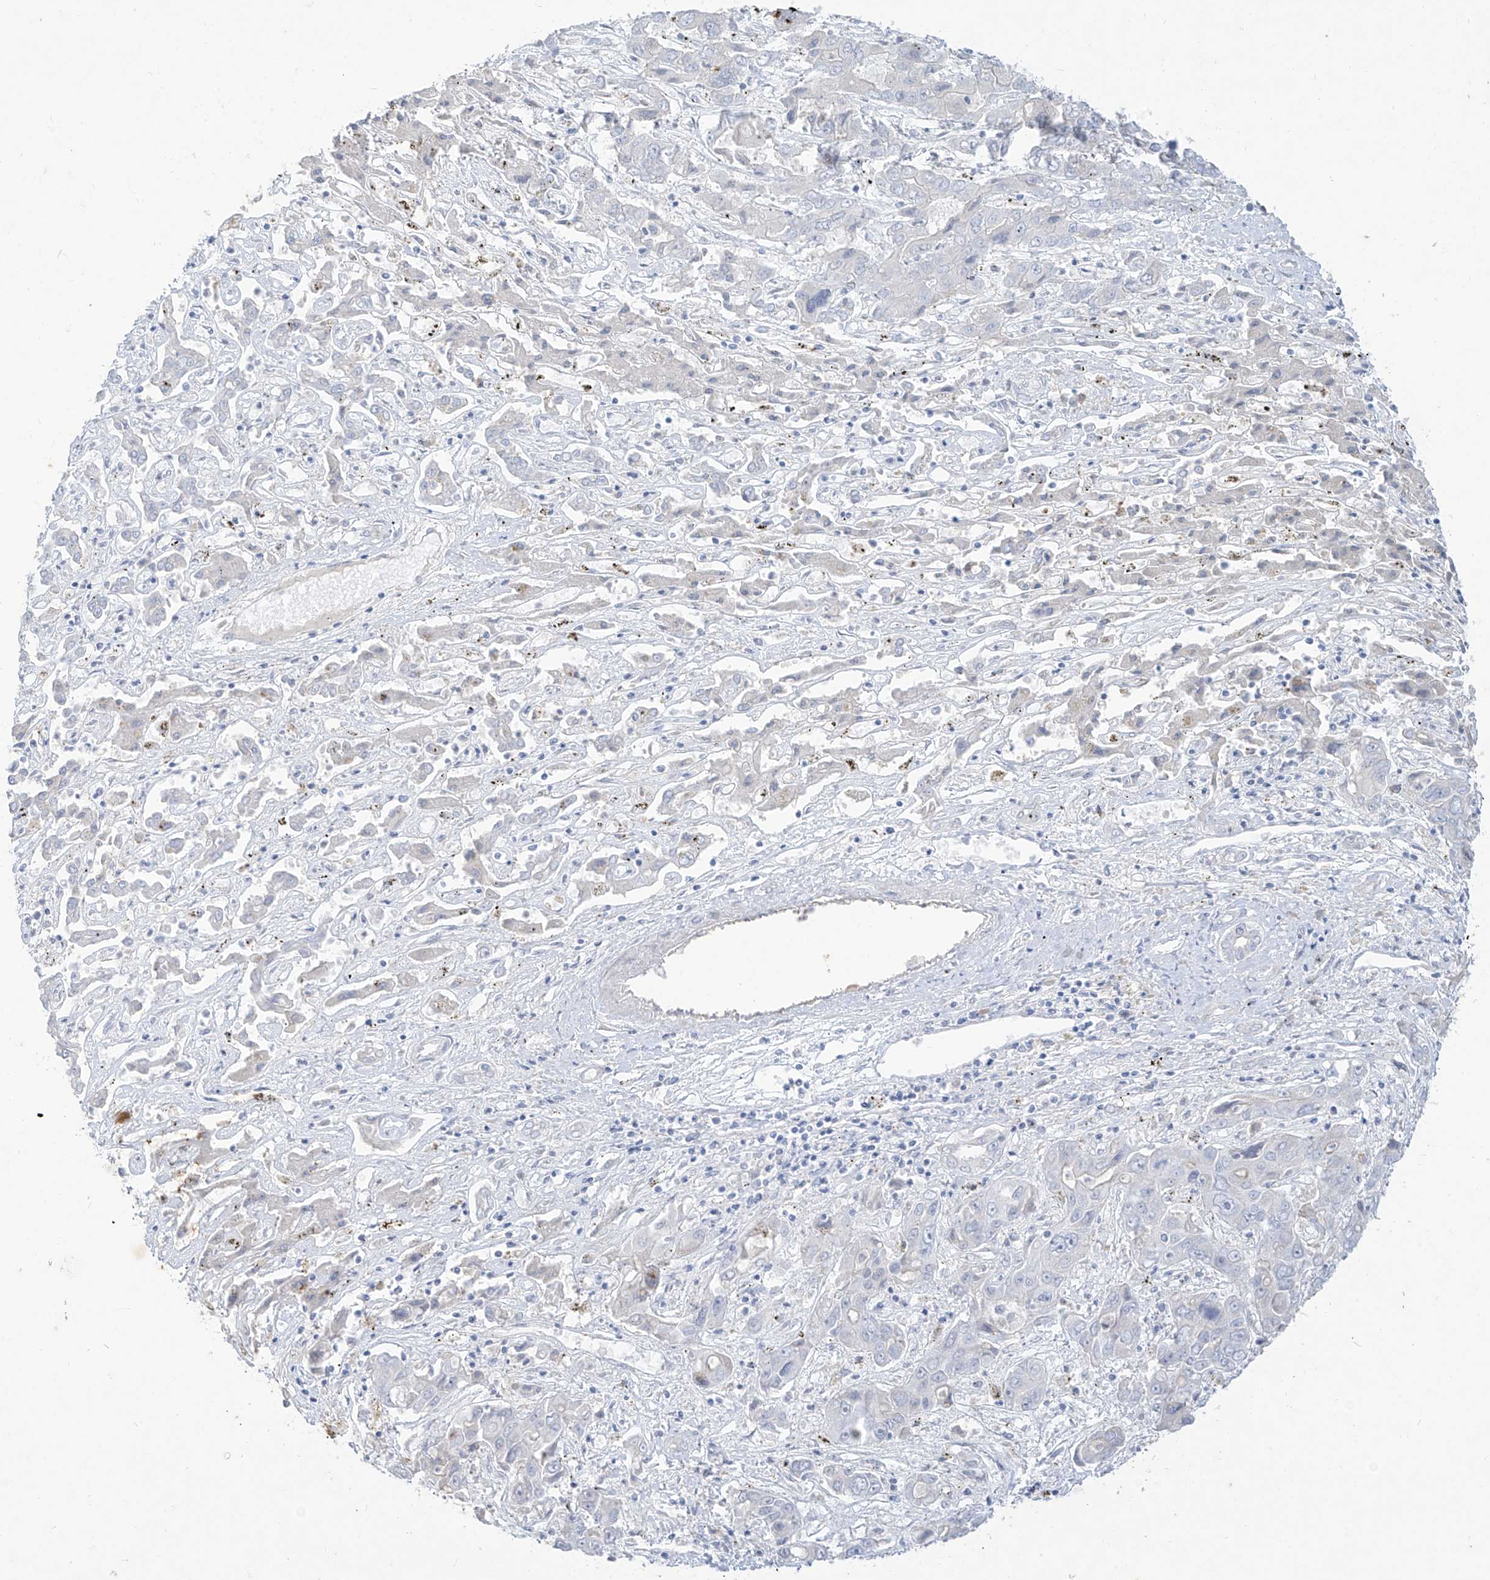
{"staining": {"intensity": "negative", "quantity": "none", "location": "none"}, "tissue": "liver cancer", "cell_type": "Tumor cells", "image_type": "cancer", "snomed": [{"axis": "morphology", "description": "Cholangiocarcinoma"}, {"axis": "topography", "description": "Liver"}], "caption": "Immunohistochemistry photomicrograph of human liver cholangiocarcinoma stained for a protein (brown), which demonstrates no expression in tumor cells.", "gene": "TGM4", "patient": {"sex": "male", "age": 67}}